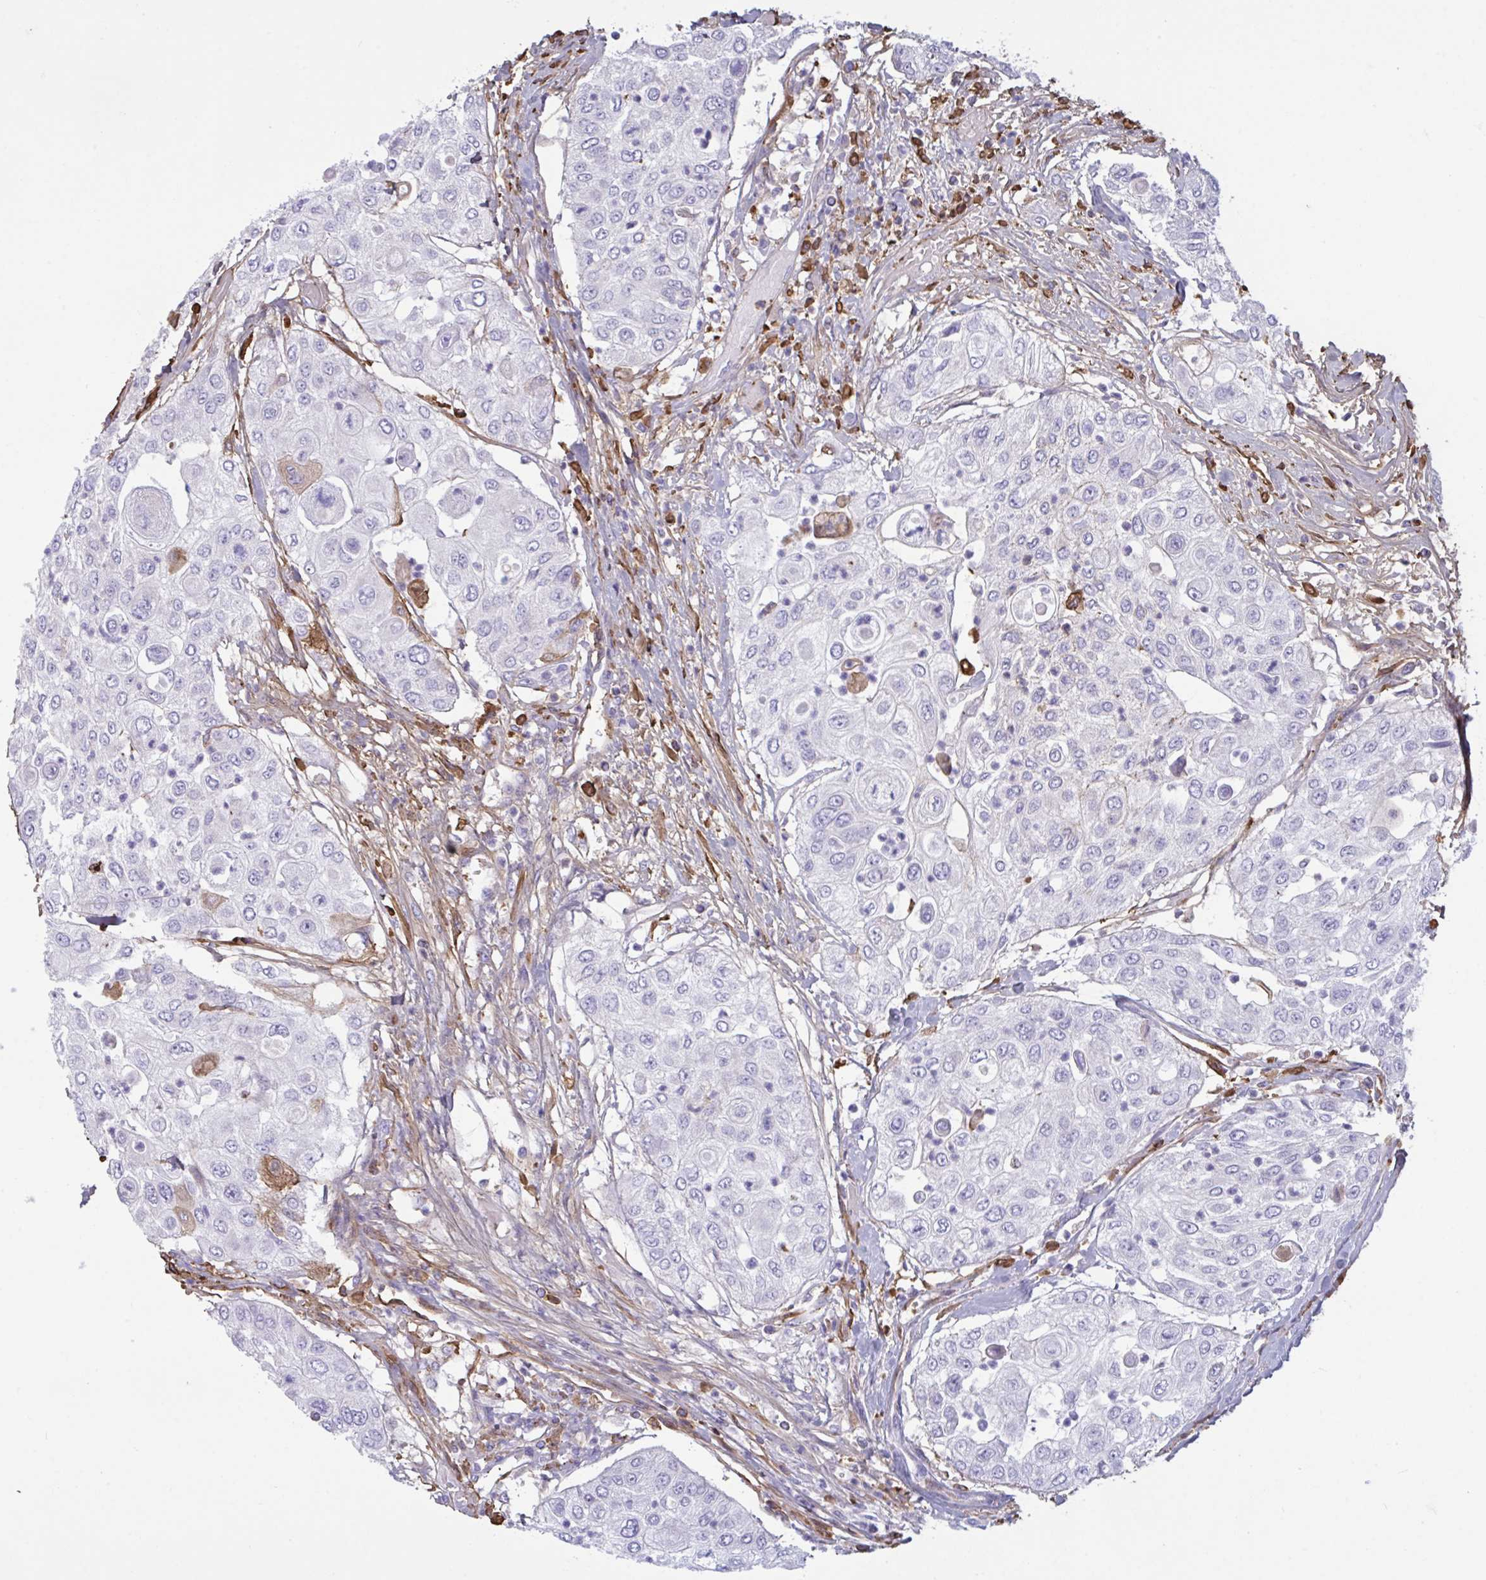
{"staining": {"intensity": "negative", "quantity": "none", "location": "none"}, "tissue": "urothelial cancer", "cell_type": "Tumor cells", "image_type": "cancer", "snomed": [{"axis": "morphology", "description": "Urothelial carcinoma, High grade"}, {"axis": "topography", "description": "Urinary bladder"}], "caption": "A histopathology image of urothelial cancer stained for a protein reveals no brown staining in tumor cells.", "gene": "IL1R1", "patient": {"sex": "female", "age": 79}}